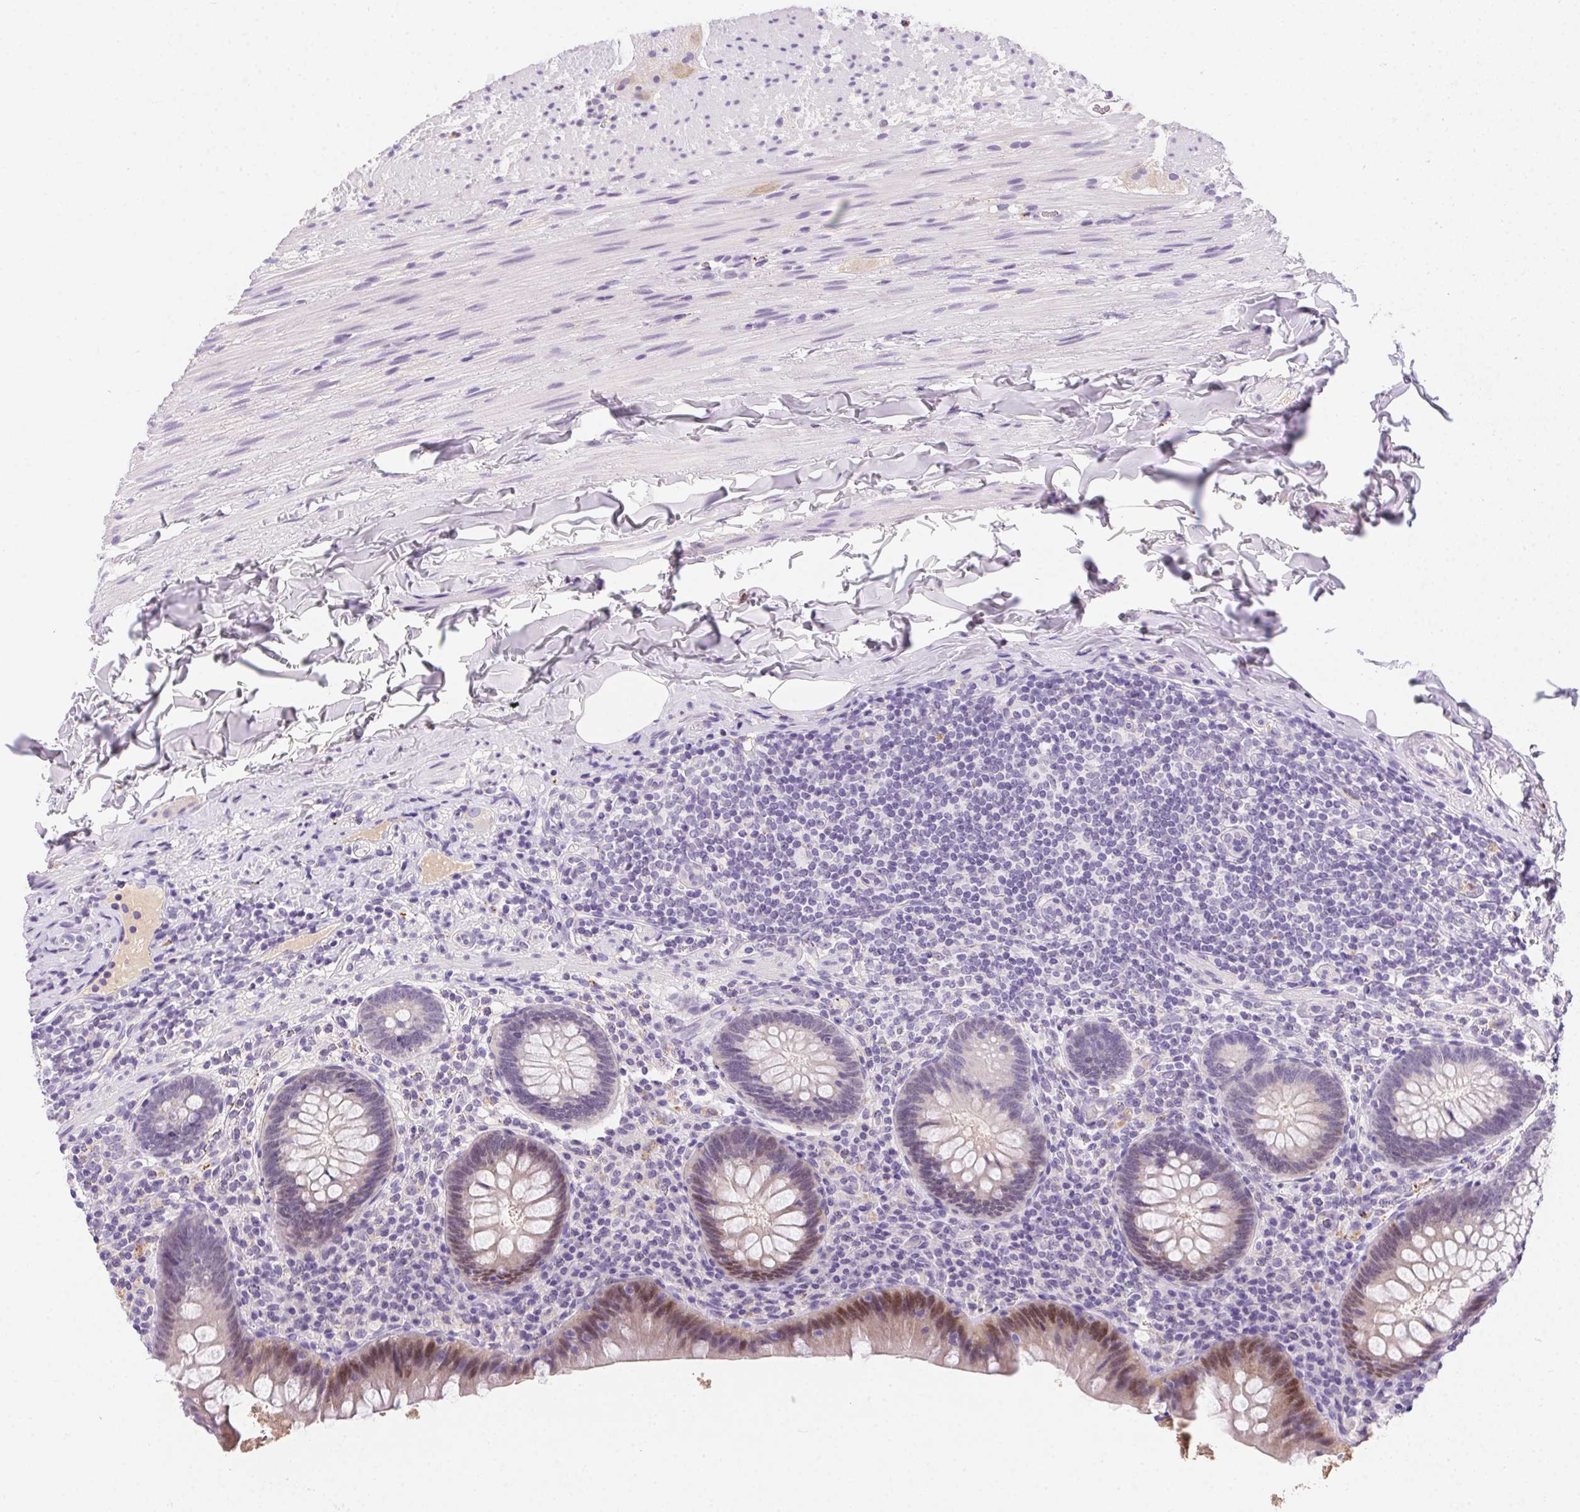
{"staining": {"intensity": "weak", "quantity": "<25%", "location": "cytoplasmic/membranous,nuclear"}, "tissue": "appendix", "cell_type": "Glandular cells", "image_type": "normal", "snomed": [{"axis": "morphology", "description": "Normal tissue, NOS"}, {"axis": "topography", "description": "Appendix"}], "caption": "A histopathology image of appendix stained for a protein reveals no brown staining in glandular cells.", "gene": "SSTR4", "patient": {"sex": "male", "age": 47}}